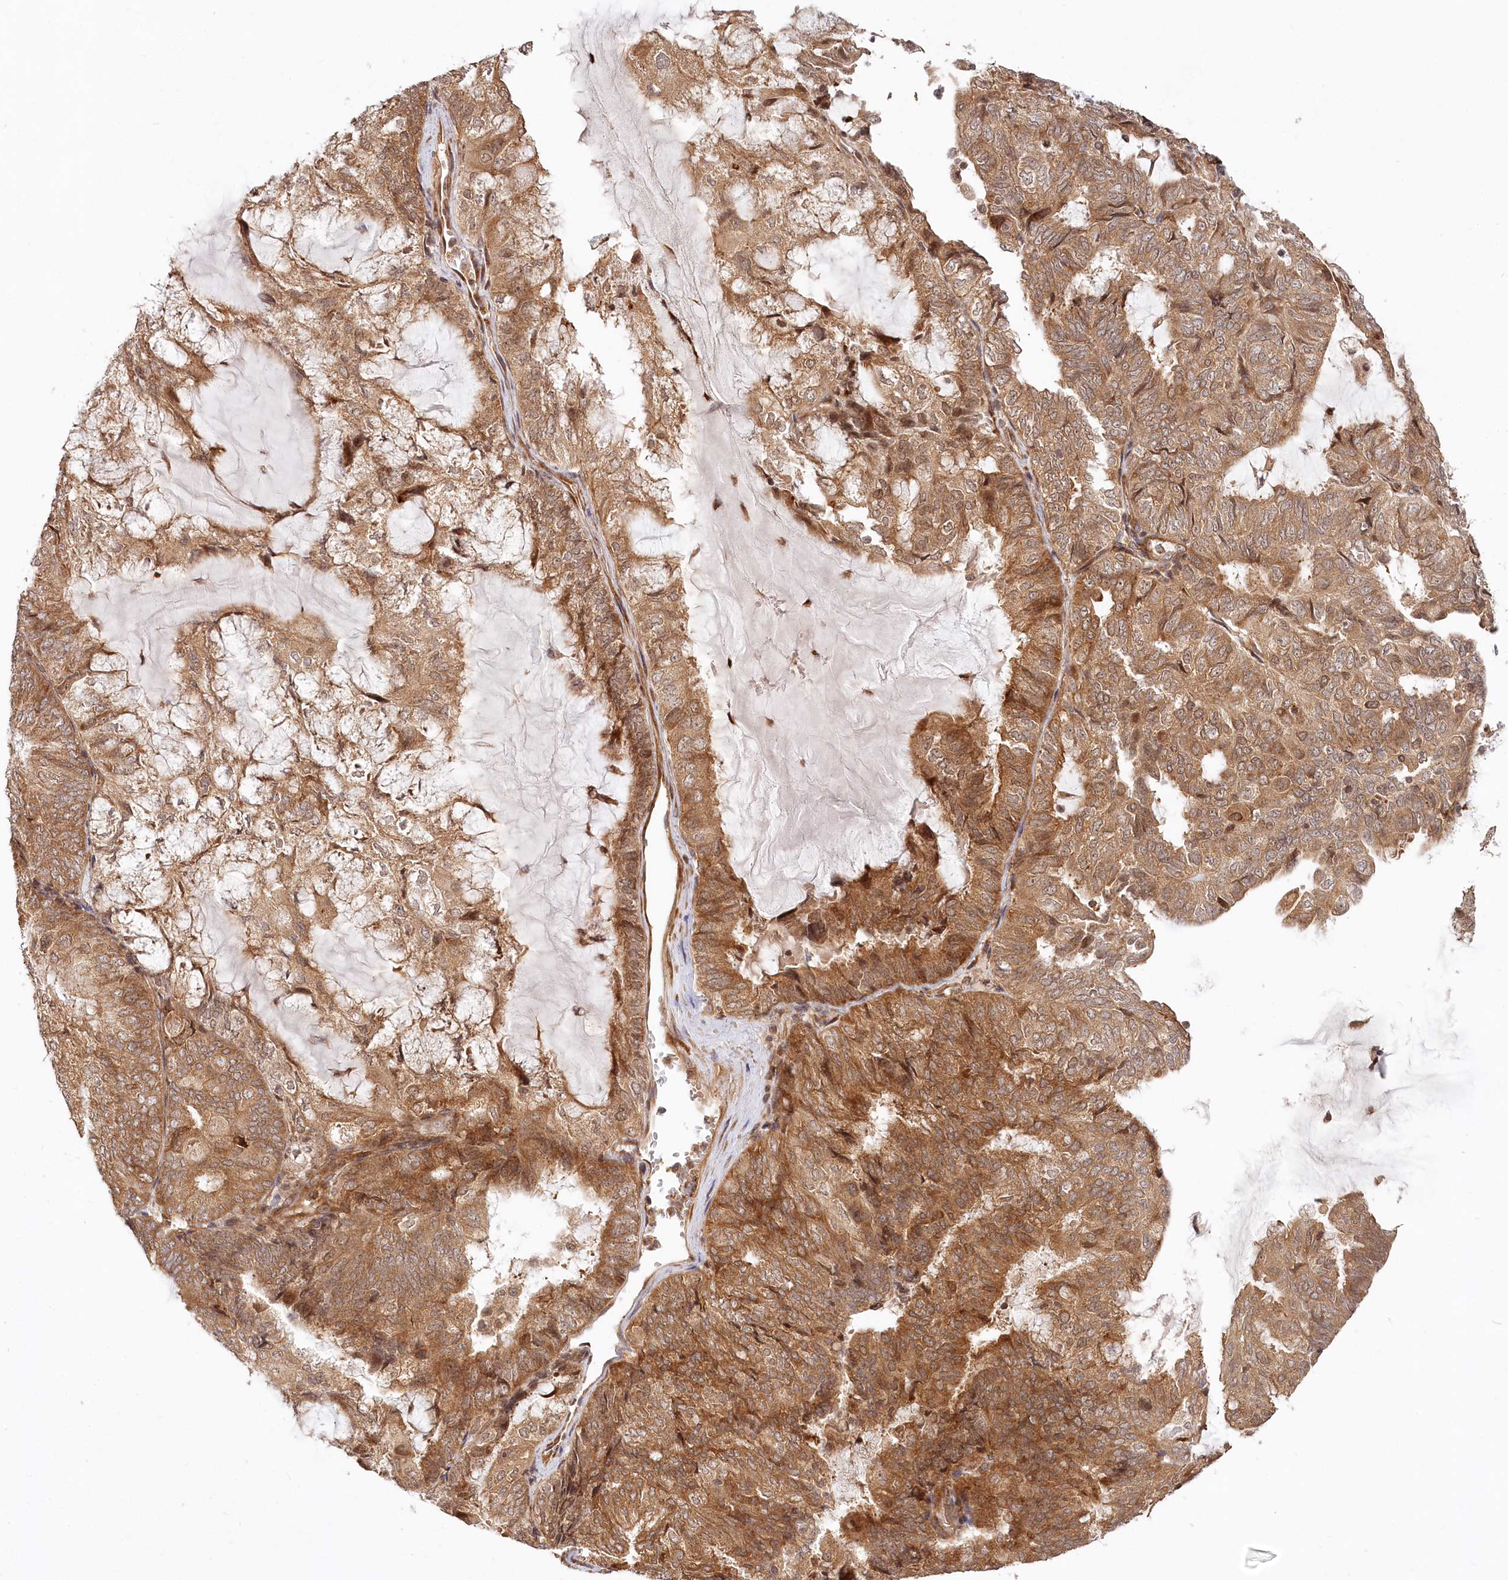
{"staining": {"intensity": "moderate", "quantity": ">75%", "location": "cytoplasmic/membranous"}, "tissue": "endometrial cancer", "cell_type": "Tumor cells", "image_type": "cancer", "snomed": [{"axis": "morphology", "description": "Adenocarcinoma, NOS"}, {"axis": "topography", "description": "Endometrium"}], "caption": "Endometrial cancer (adenocarcinoma) stained with a brown dye displays moderate cytoplasmic/membranous positive expression in about >75% of tumor cells.", "gene": "CEP70", "patient": {"sex": "female", "age": 81}}